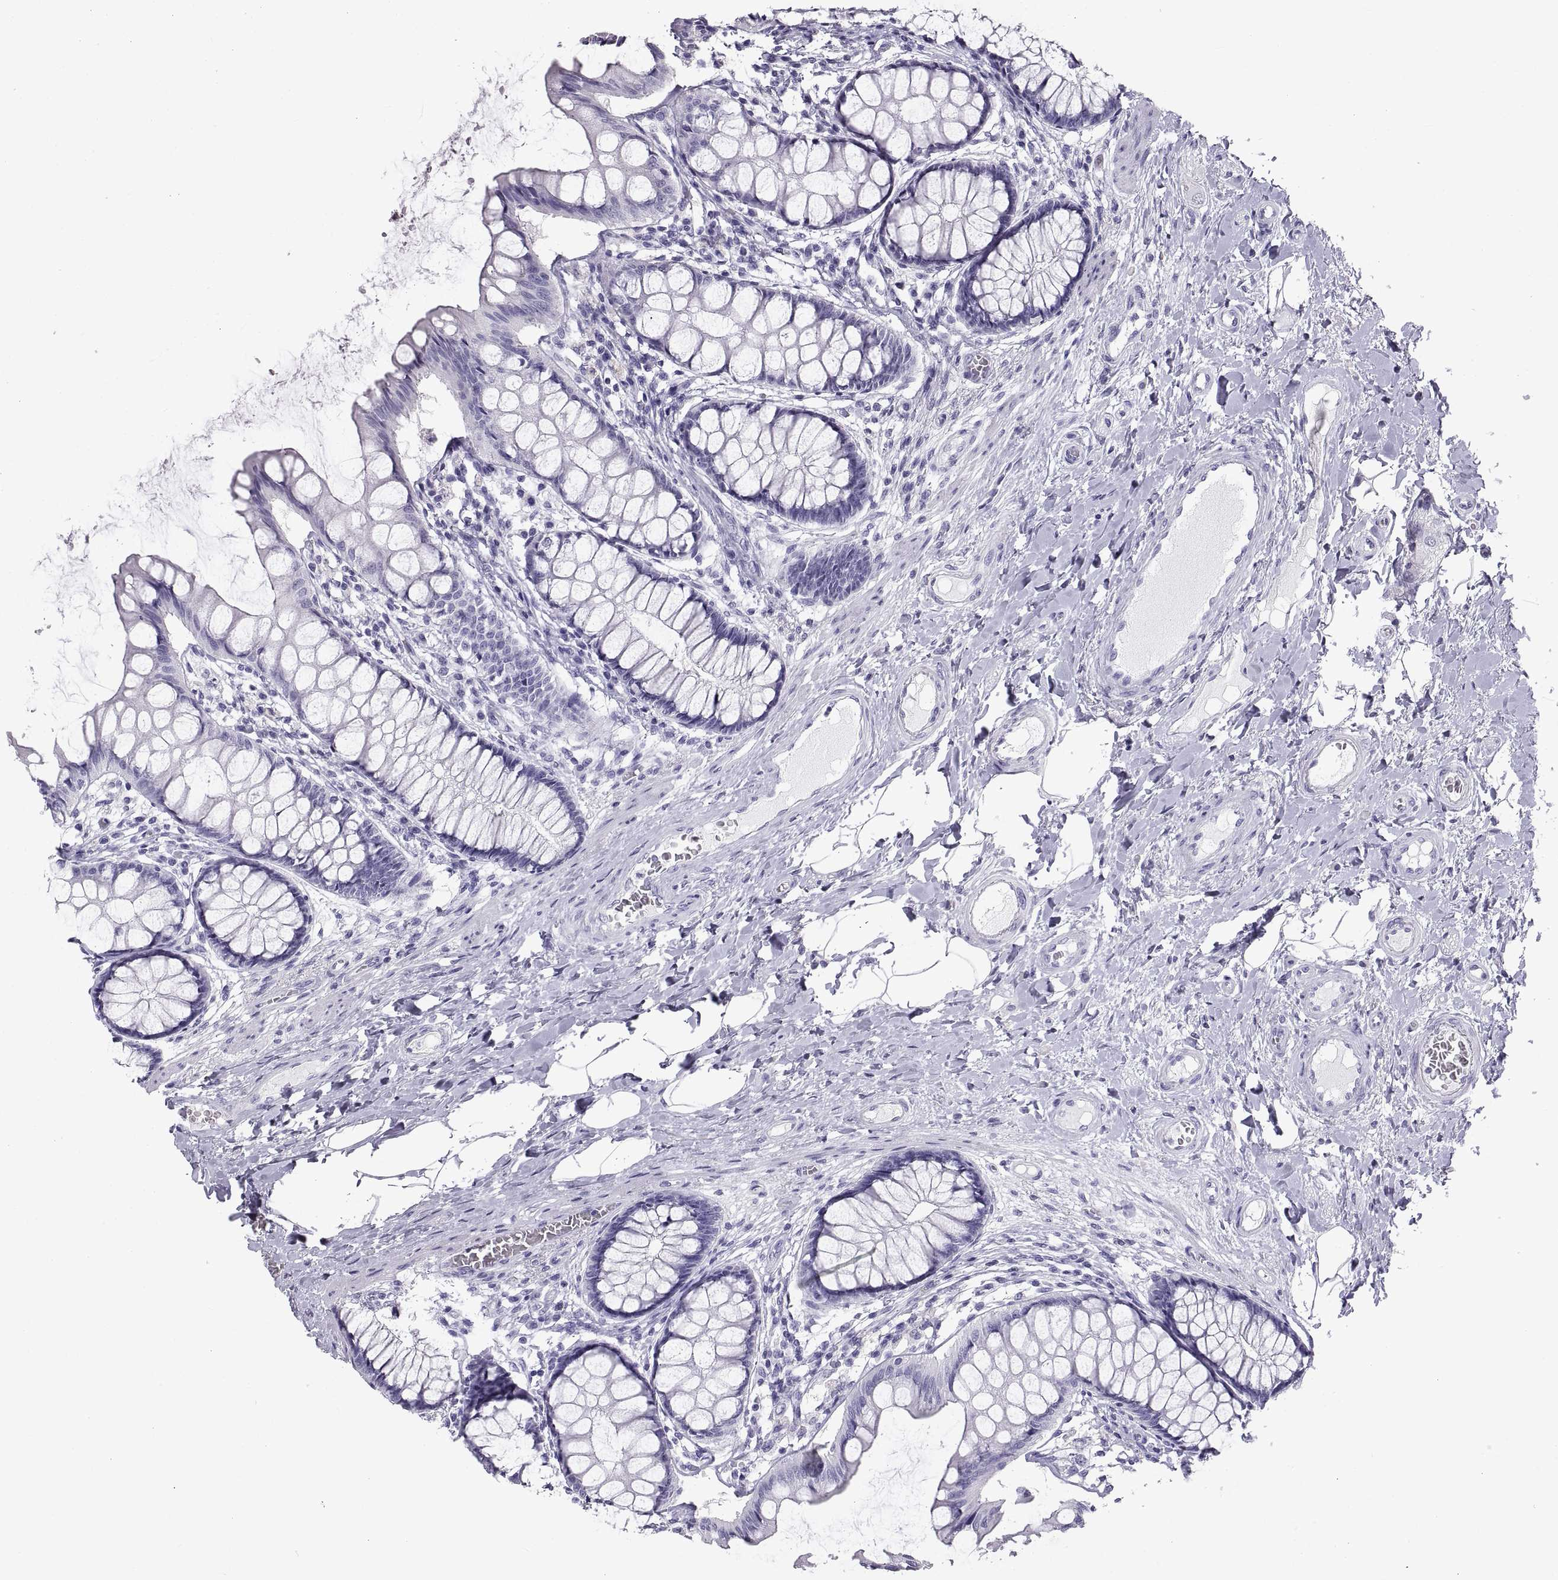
{"staining": {"intensity": "negative", "quantity": "none", "location": "none"}, "tissue": "colon", "cell_type": "Endothelial cells", "image_type": "normal", "snomed": [{"axis": "morphology", "description": "Normal tissue, NOS"}, {"axis": "topography", "description": "Colon"}], "caption": "Immunohistochemistry photomicrograph of benign colon stained for a protein (brown), which shows no positivity in endothelial cells.", "gene": "RLBP1", "patient": {"sex": "female", "age": 65}}